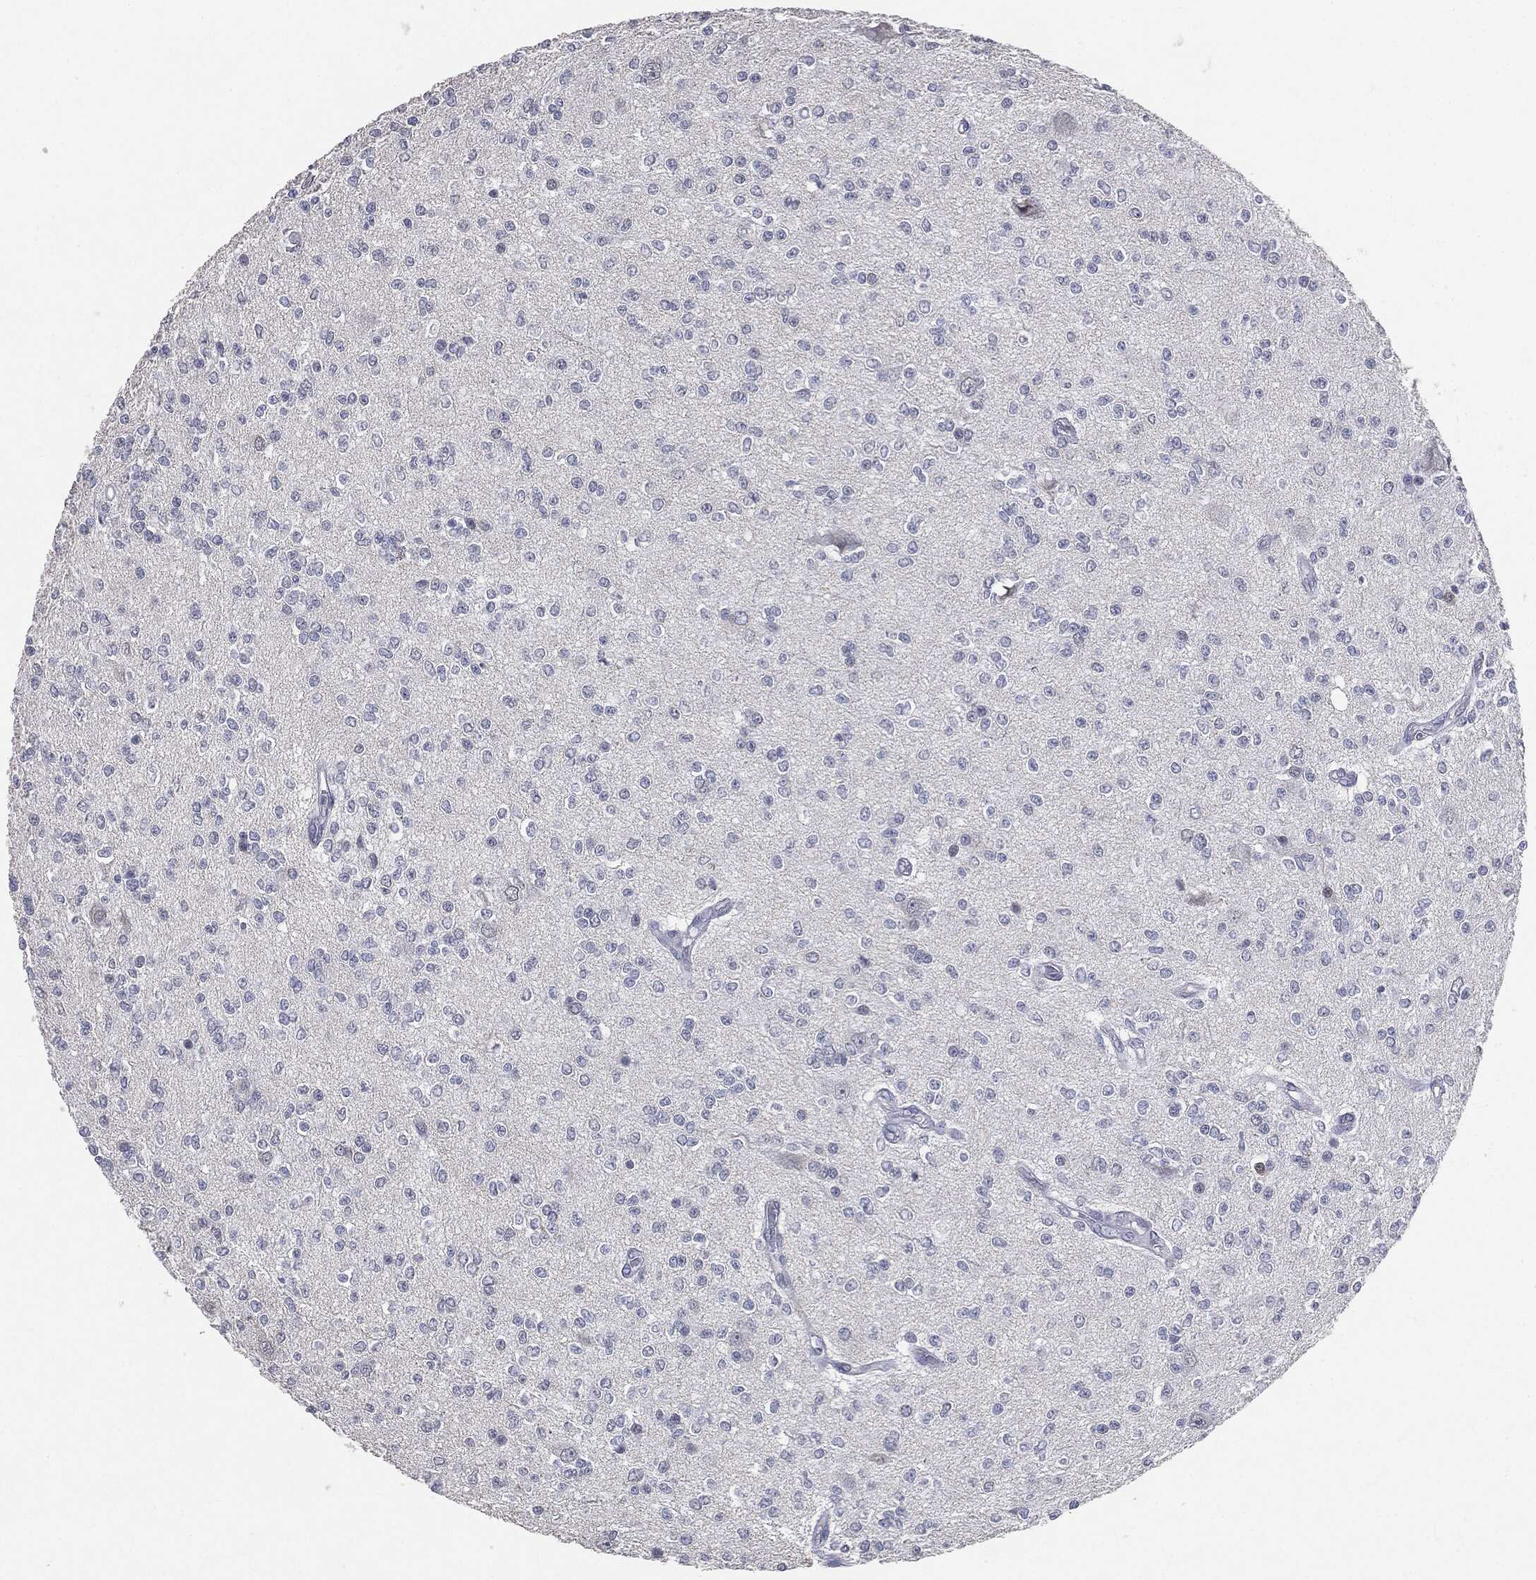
{"staining": {"intensity": "negative", "quantity": "none", "location": "none"}, "tissue": "glioma", "cell_type": "Tumor cells", "image_type": "cancer", "snomed": [{"axis": "morphology", "description": "Glioma, malignant, Low grade"}, {"axis": "topography", "description": "Brain"}], "caption": "This is an immunohistochemistry micrograph of glioma. There is no staining in tumor cells.", "gene": "SLC2A2", "patient": {"sex": "male", "age": 67}}